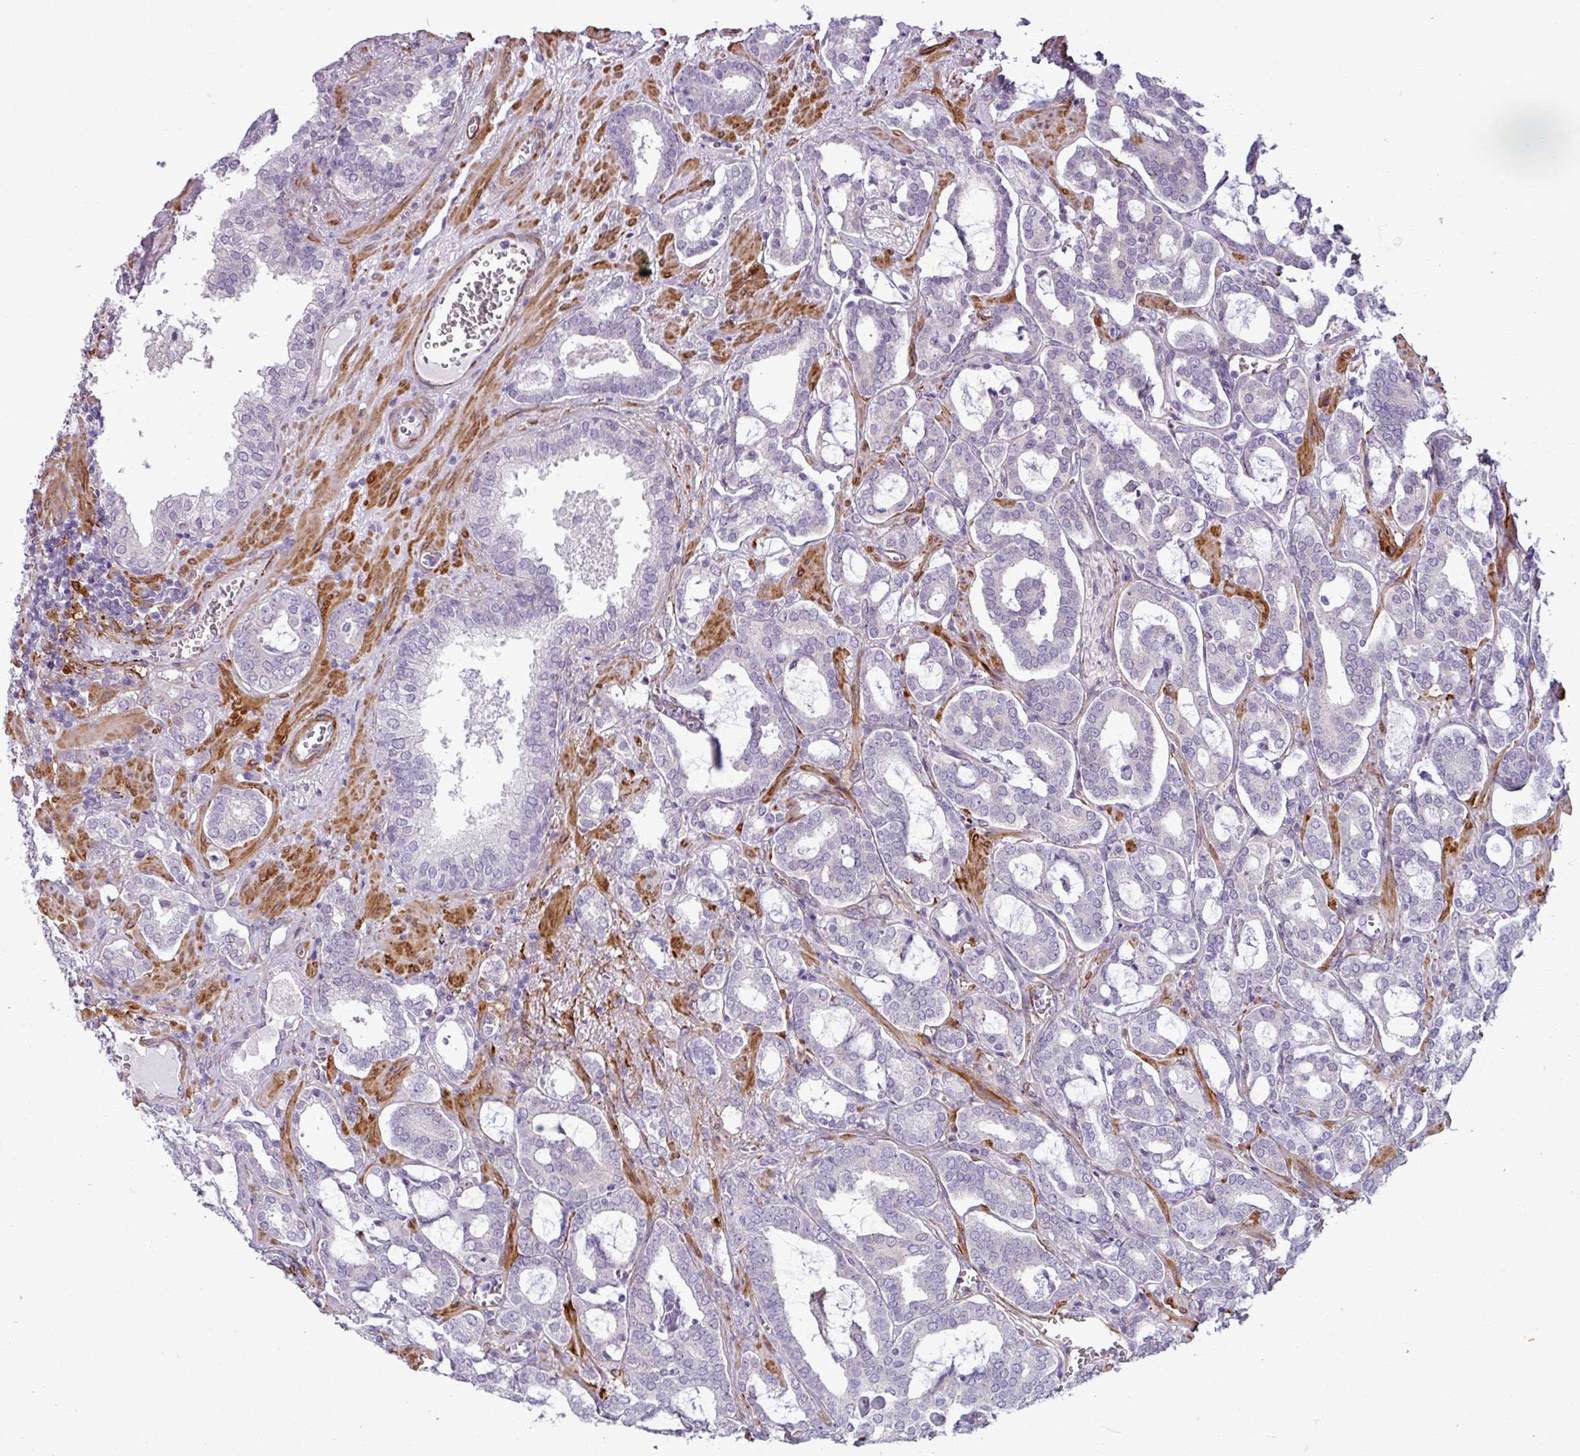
{"staining": {"intensity": "negative", "quantity": "none", "location": "none"}, "tissue": "prostate cancer", "cell_type": "Tumor cells", "image_type": "cancer", "snomed": [{"axis": "morphology", "description": "Adenocarcinoma, High grade"}, {"axis": "topography", "description": "Prostate and seminal vesicle, NOS"}], "caption": "Human prostate adenocarcinoma (high-grade) stained for a protein using immunohistochemistry demonstrates no positivity in tumor cells.", "gene": "ATP10A", "patient": {"sex": "male", "age": 67}}